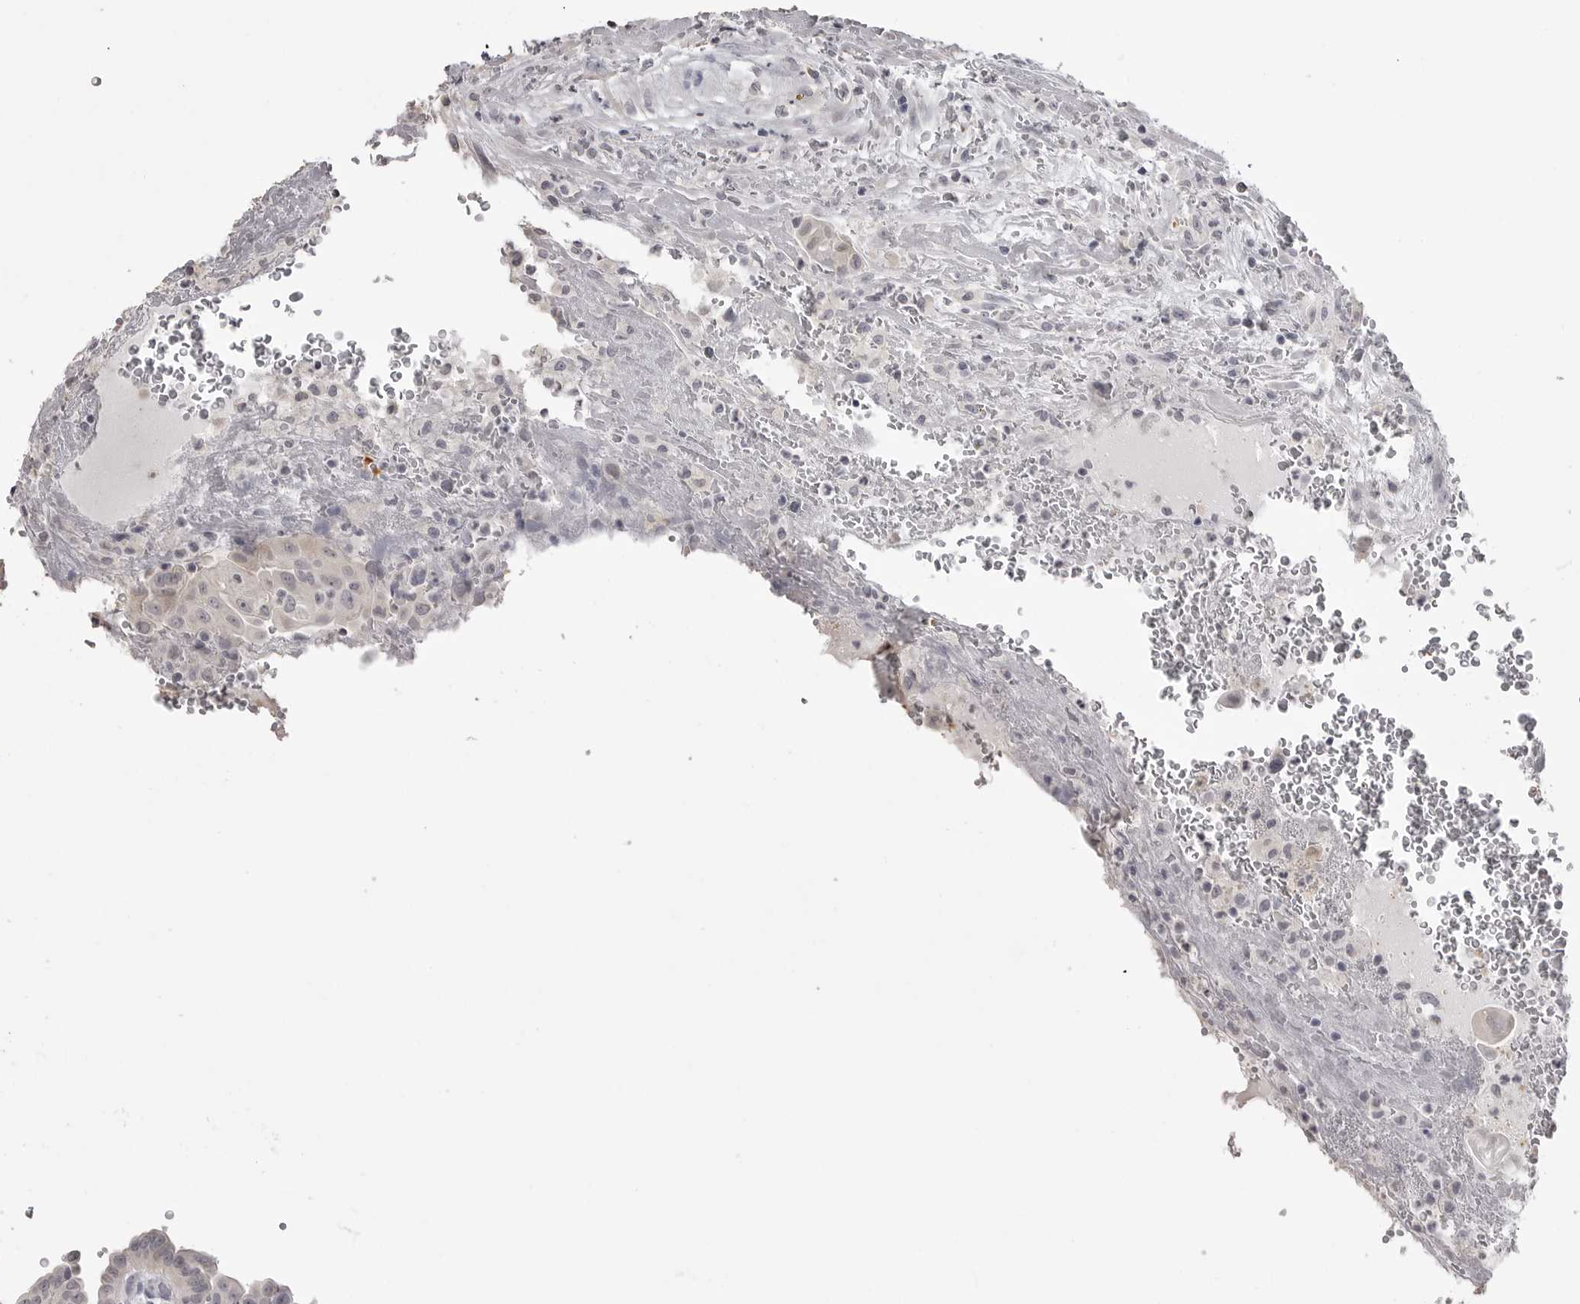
{"staining": {"intensity": "negative", "quantity": "none", "location": "none"}, "tissue": "thyroid cancer", "cell_type": "Tumor cells", "image_type": "cancer", "snomed": [{"axis": "morphology", "description": "Papillary adenocarcinoma, NOS"}, {"axis": "topography", "description": "Thyroid gland"}], "caption": "A histopathology image of papillary adenocarcinoma (thyroid) stained for a protein reveals no brown staining in tumor cells.", "gene": "GPN2", "patient": {"sex": "male", "age": 77}}